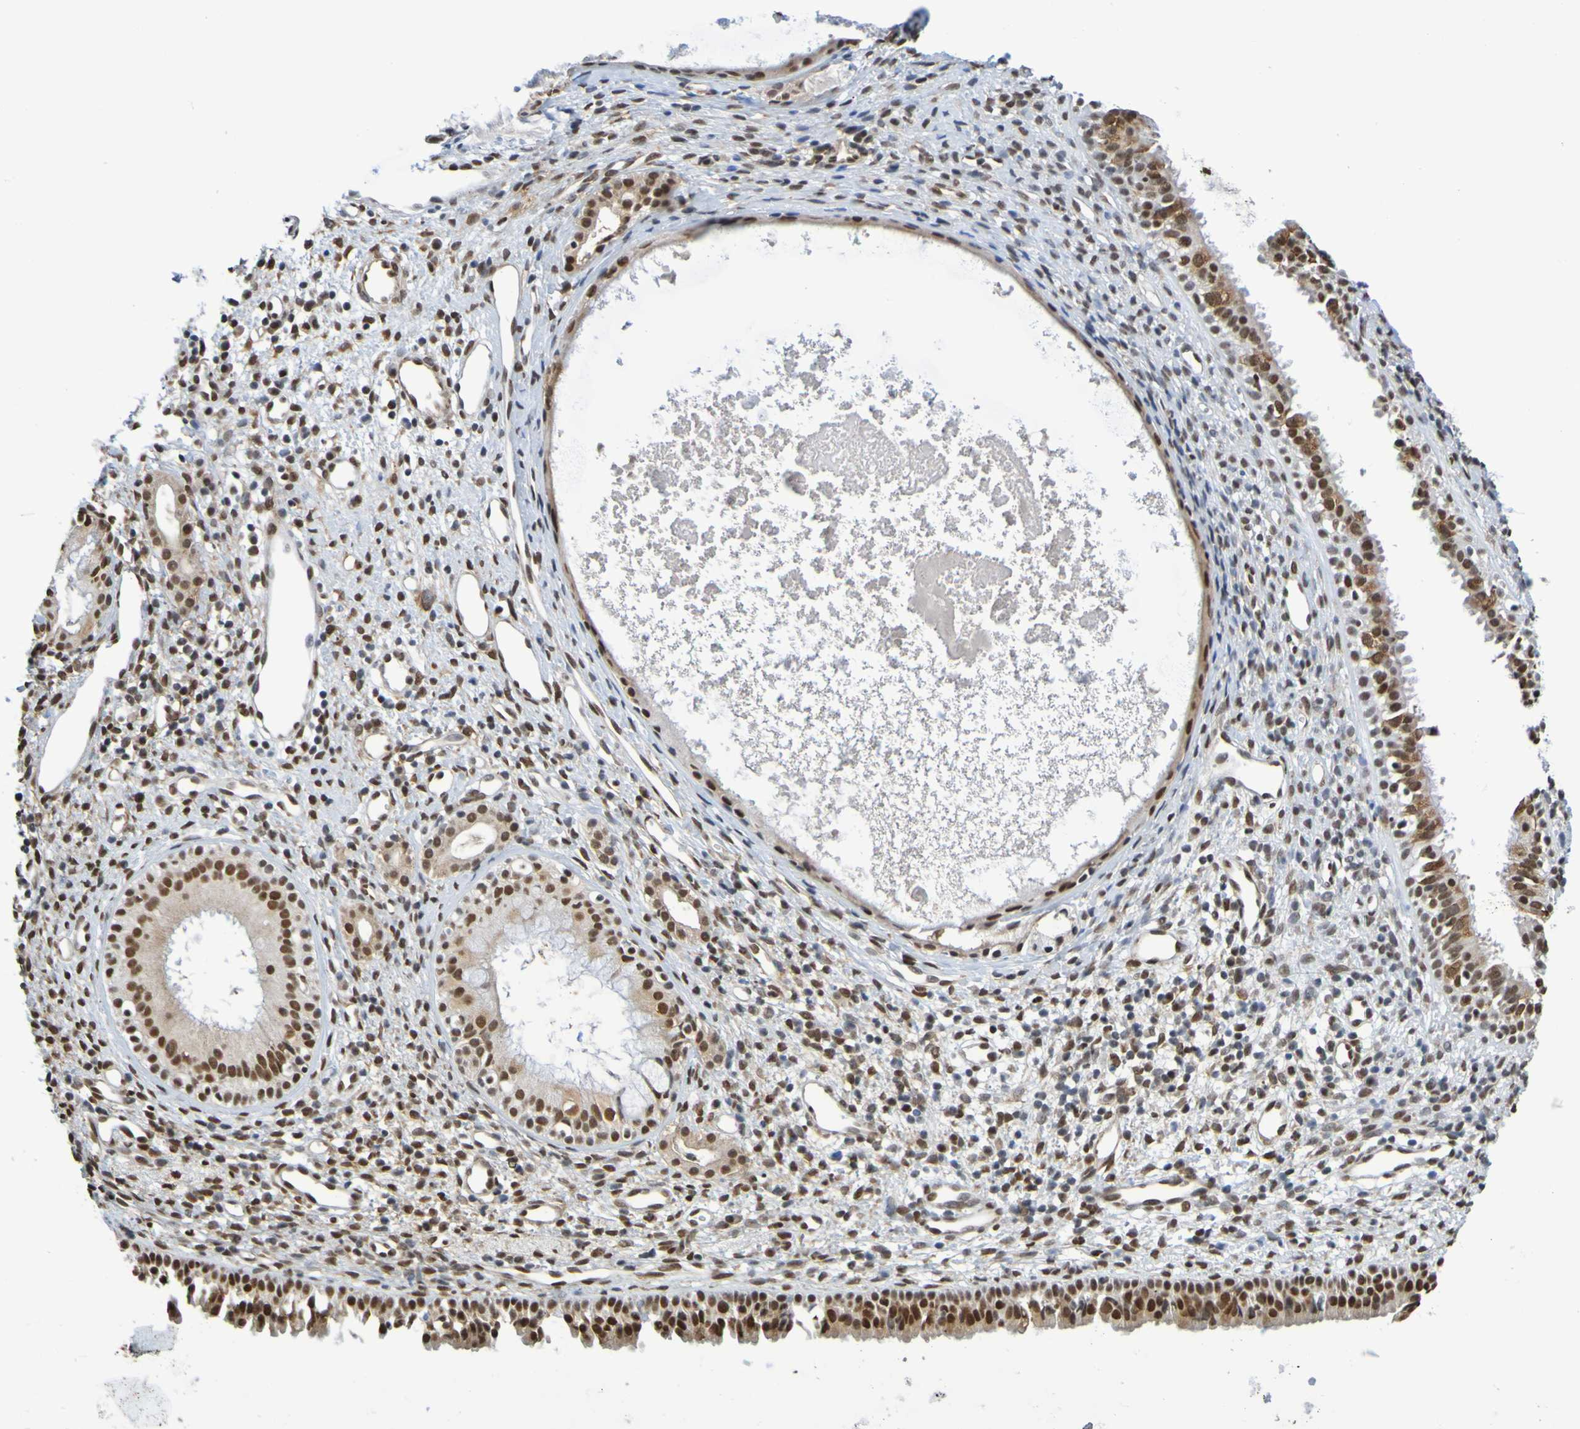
{"staining": {"intensity": "strong", "quantity": ">75%", "location": "nuclear"}, "tissue": "nasopharynx", "cell_type": "Respiratory epithelial cells", "image_type": "normal", "snomed": [{"axis": "morphology", "description": "Normal tissue, NOS"}, {"axis": "topography", "description": "Nasopharynx"}], "caption": "This histopathology image exhibits unremarkable nasopharynx stained with immunohistochemistry (IHC) to label a protein in brown. The nuclear of respiratory epithelial cells show strong positivity for the protein. Nuclei are counter-stained blue.", "gene": "HDAC2", "patient": {"sex": "male", "age": 22}}